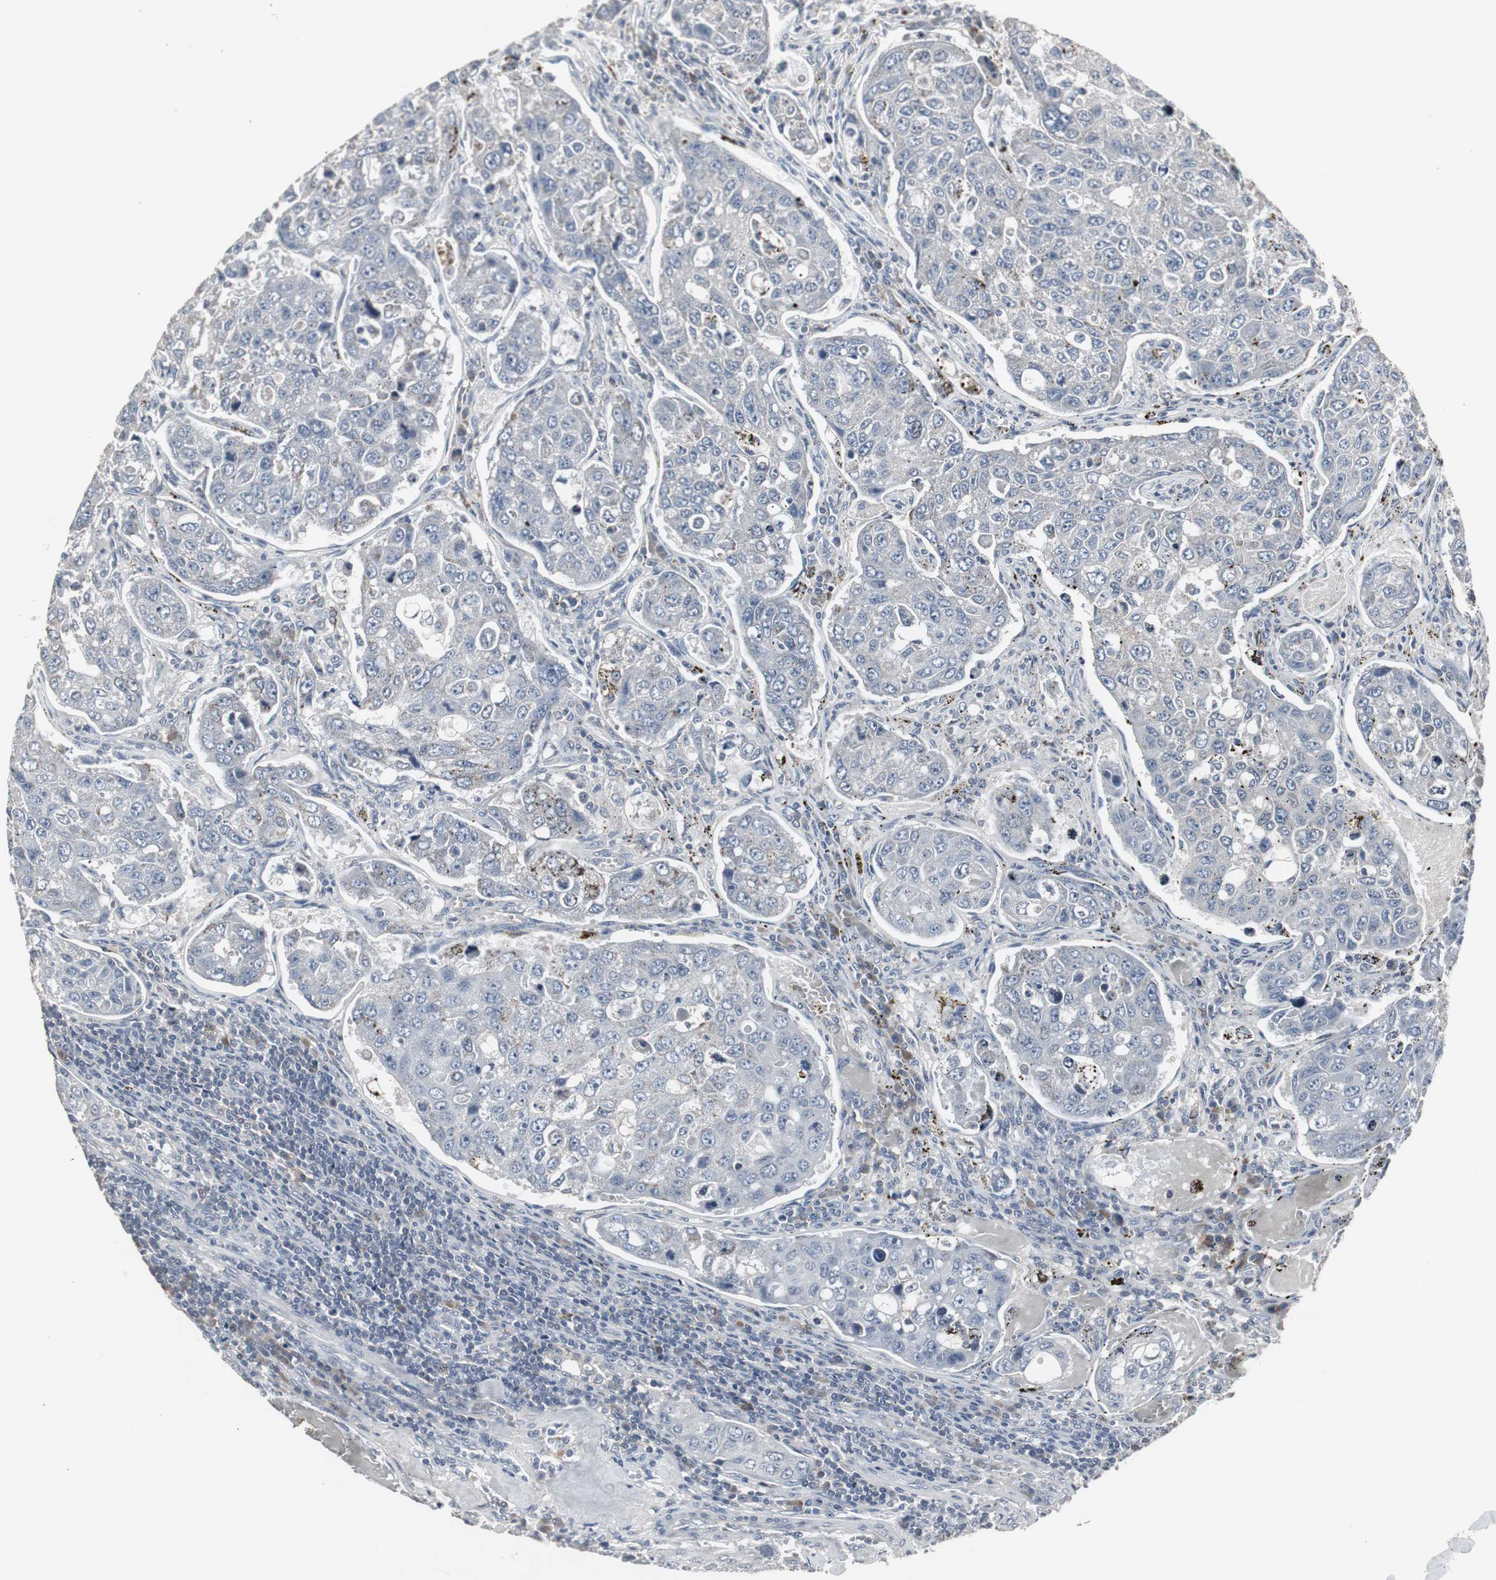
{"staining": {"intensity": "negative", "quantity": "none", "location": "none"}, "tissue": "urothelial cancer", "cell_type": "Tumor cells", "image_type": "cancer", "snomed": [{"axis": "morphology", "description": "Urothelial carcinoma, High grade"}, {"axis": "topography", "description": "Lymph node"}, {"axis": "topography", "description": "Urinary bladder"}], "caption": "Protein analysis of urothelial cancer demonstrates no significant positivity in tumor cells.", "gene": "ACAA1", "patient": {"sex": "male", "age": 51}}